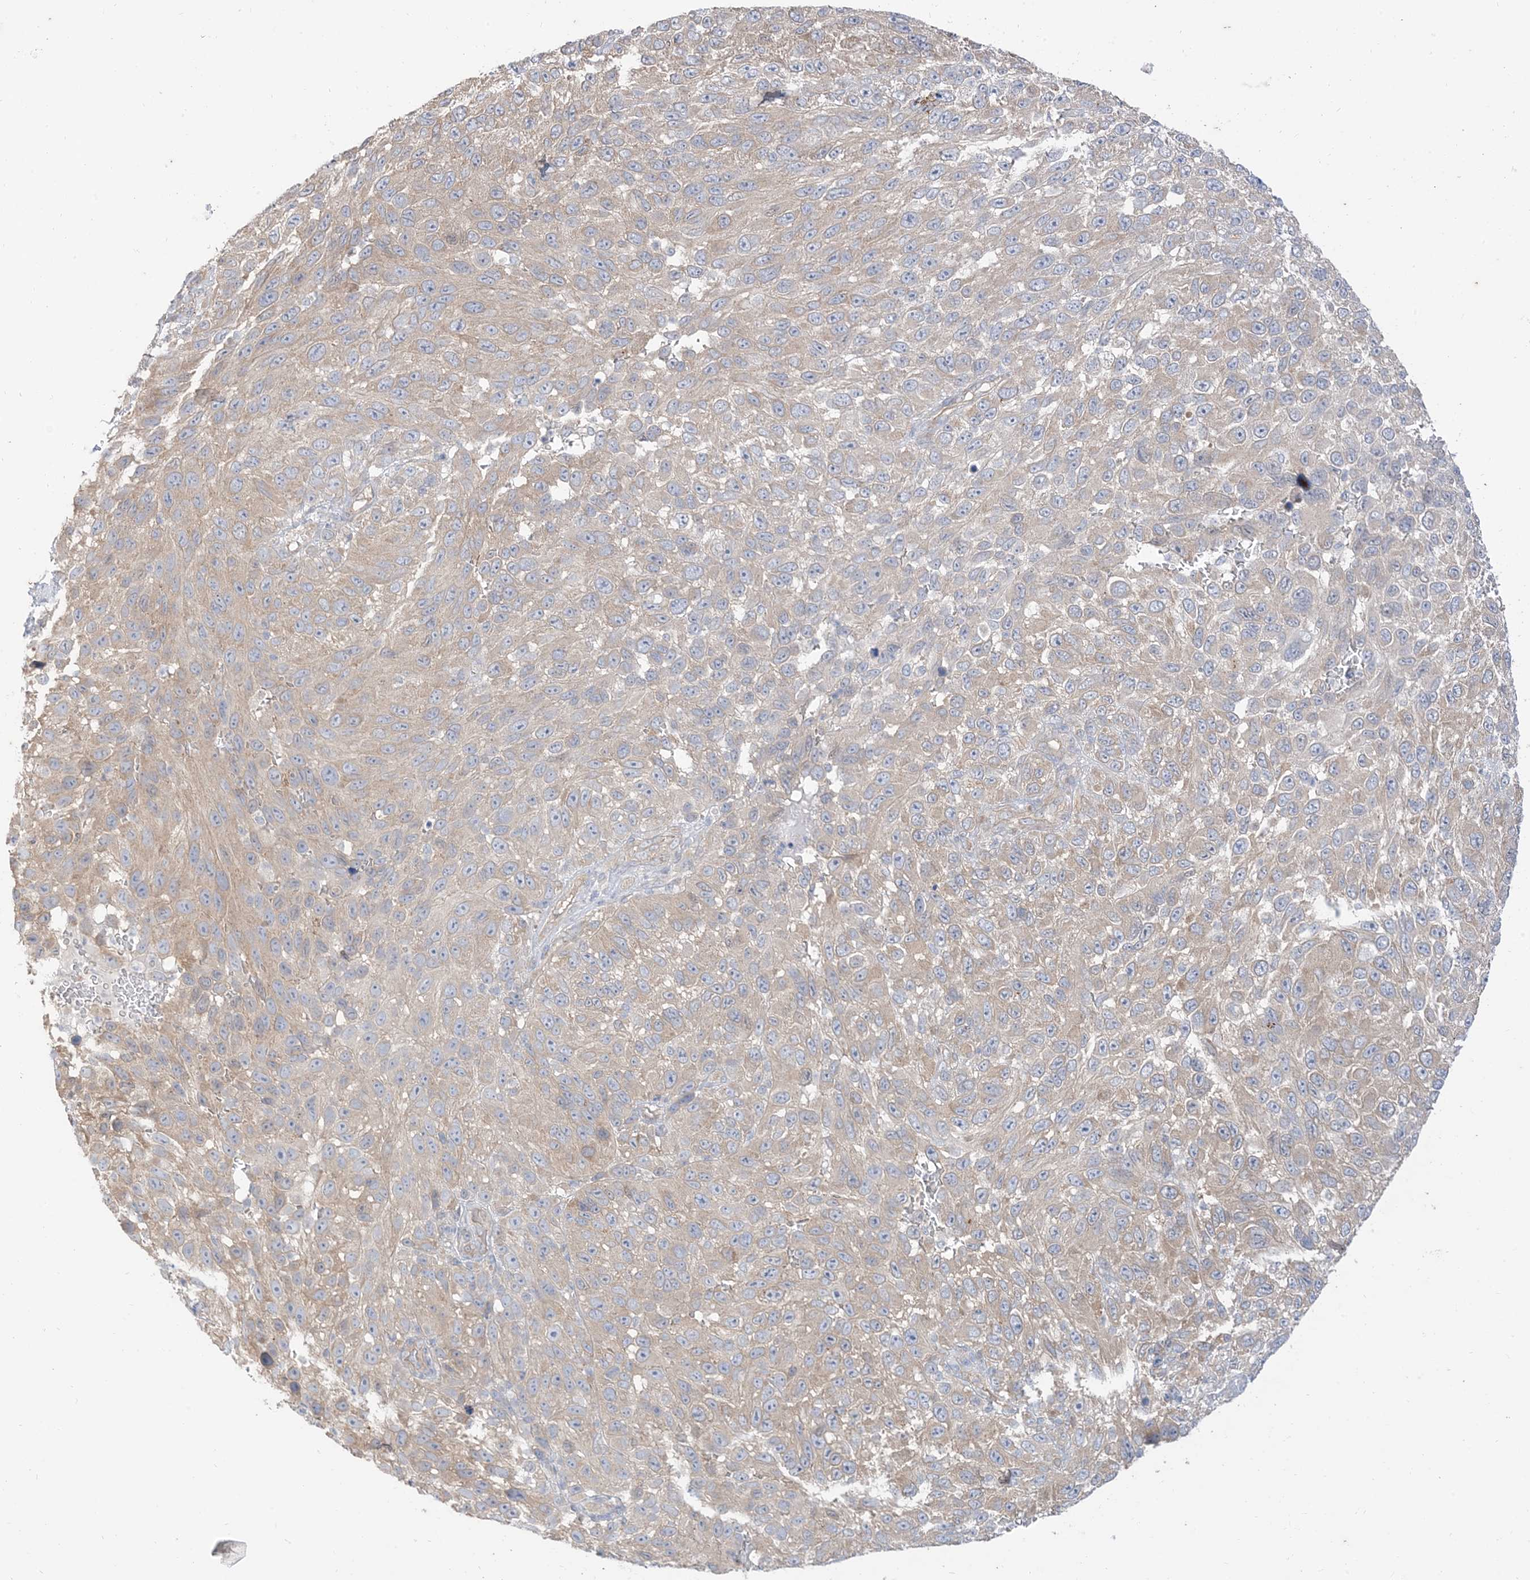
{"staining": {"intensity": "weak", "quantity": "<25%", "location": "cytoplasmic/membranous"}, "tissue": "melanoma", "cell_type": "Tumor cells", "image_type": "cancer", "snomed": [{"axis": "morphology", "description": "Malignant melanoma, NOS"}, {"axis": "topography", "description": "Skin"}], "caption": "Immunohistochemistry histopathology image of human malignant melanoma stained for a protein (brown), which shows no staining in tumor cells.", "gene": "RIN1", "patient": {"sex": "female", "age": 94}}